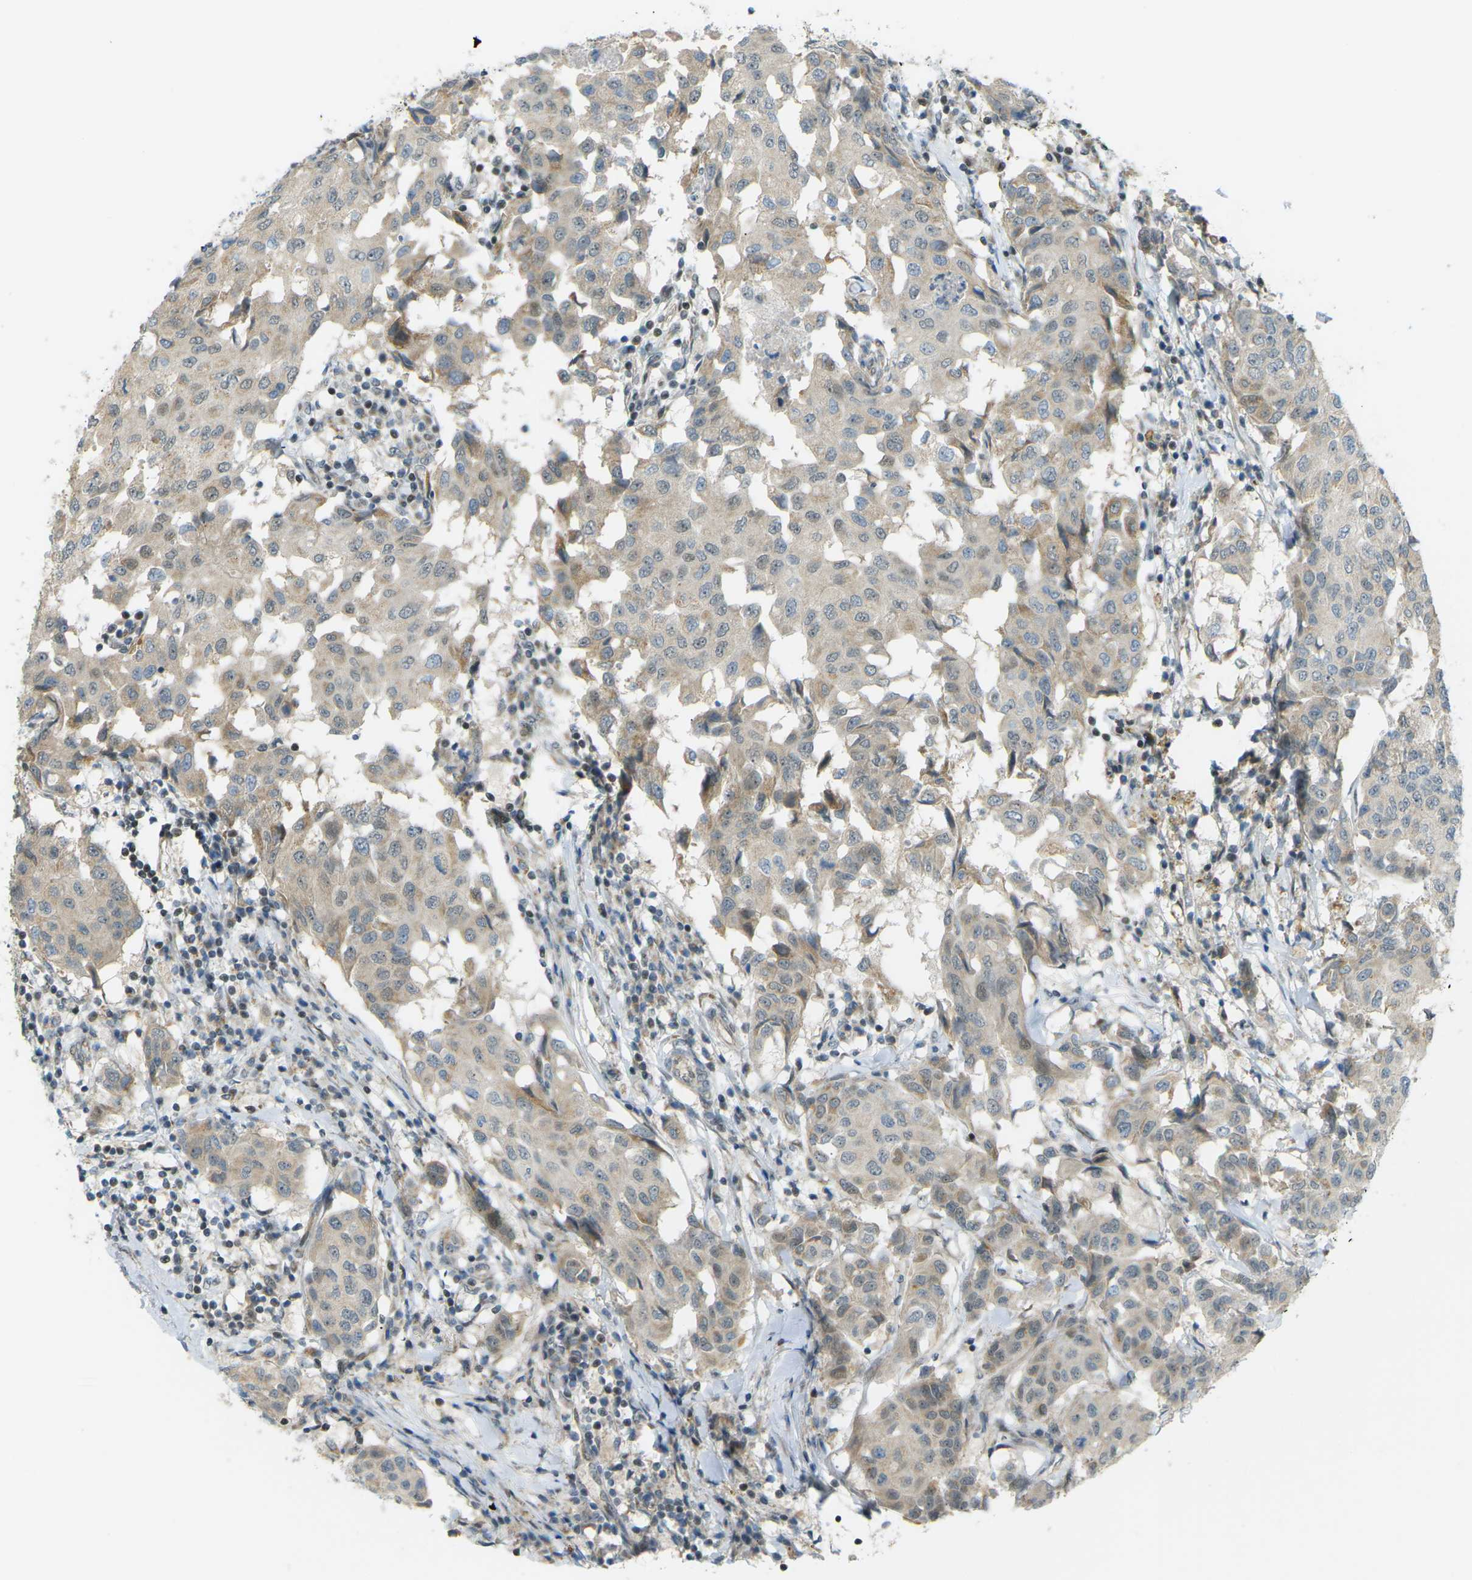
{"staining": {"intensity": "weak", "quantity": ">75%", "location": "cytoplasmic/membranous"}, "tissue": "breast cancer", "cell_type": "Tumor cells", "image_type": "cancer", "snomed": [{"axis": "morphology", "description": "Duct carcinoma"}, {"axis": "topography", "description": "Breast"}], "caption": "Immunohistochemistry photomicrograph of invasive ductal carcinoma (breast) stained for a protein (brown), which displays low levels of weak cytoplasmic/membranous expression in about >75% of tumor cells.", "gene": "CCDC186", "patient": {"sex": "female", "age": 80}}